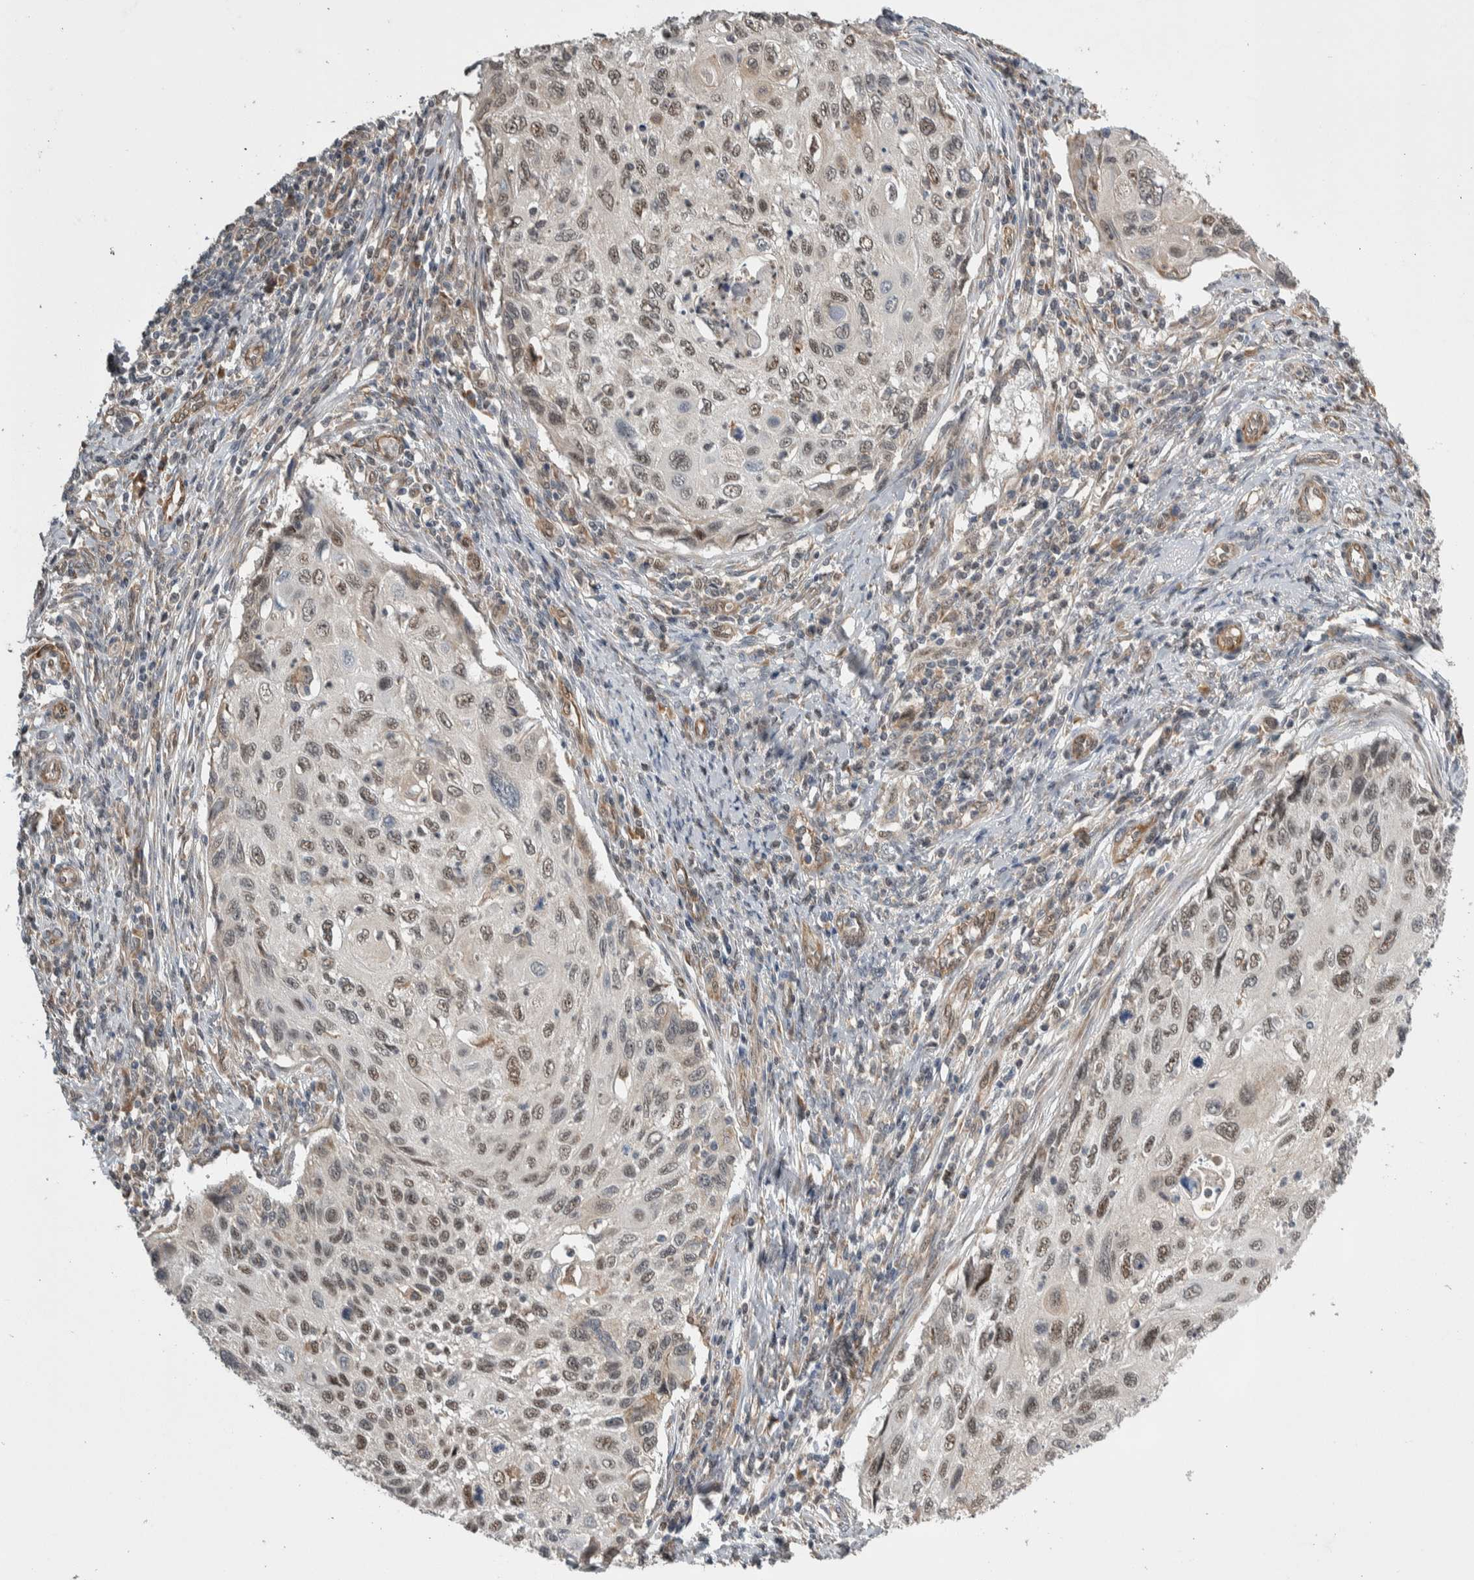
{"staining": {"intensity": "weak", "quantity": ">75%", "location": "nuclear"}, "tissue": "cervical cancer", "cell_type": "Tumor cells", "image_type": "cancer", "snomed": [{"axis": "morphology", "description": "Squamous cell carcinoma, NOS"}, {"axis": "topography", "description": "Cervix"}], "caption": "Weak nuclear staining for a protein is identified in about >75% of tumor cells of cervical cancer (squamous cell carcinoma) using immunohistochemistry.", "gene": "PRDM4", "patient": {"sex": "female", "age": 70}}